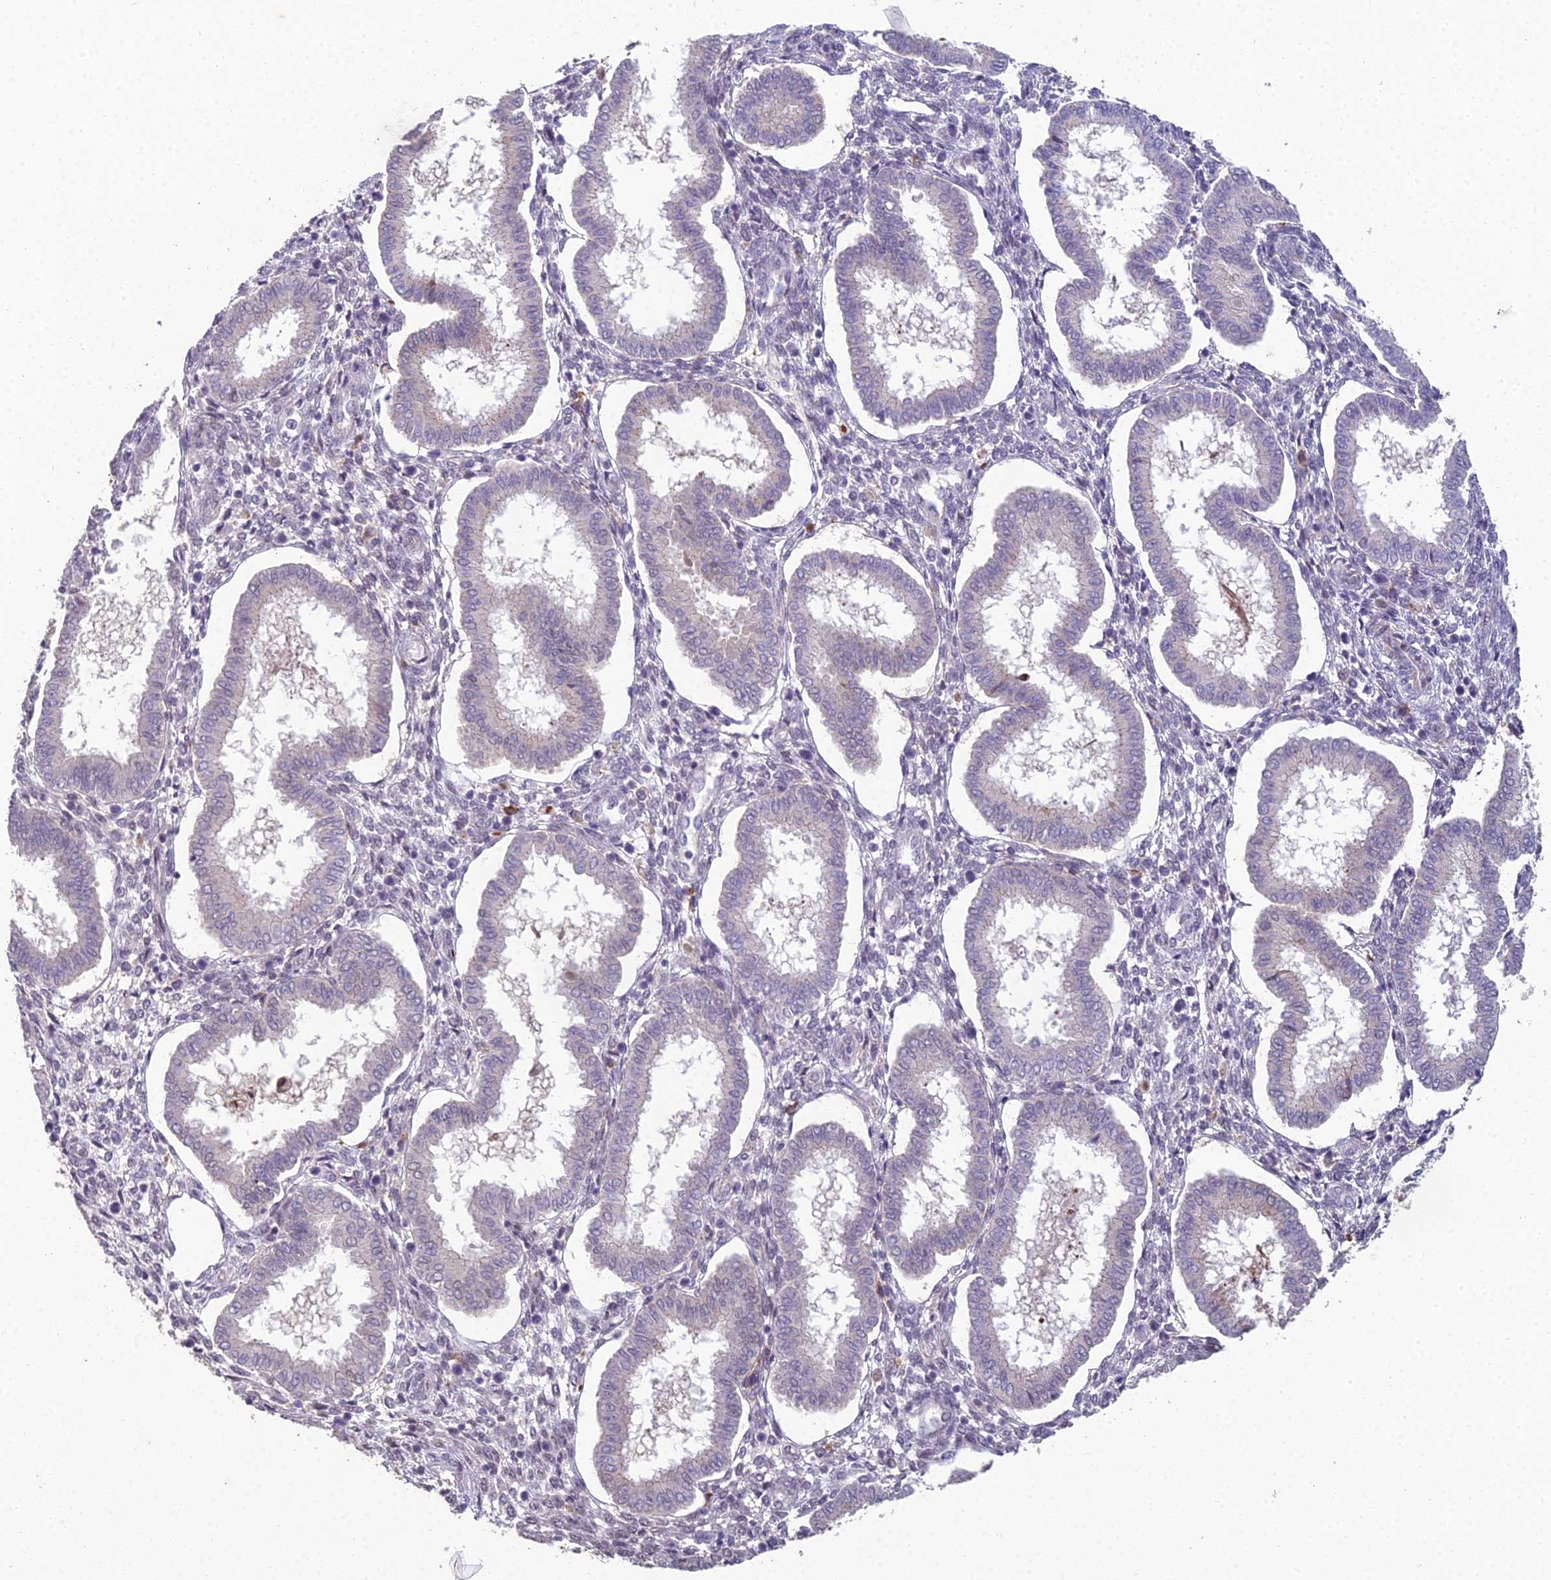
{"staining": {"intensity": "moderate", "quantity": "<25%", "location": "nuclear"}, "tissue": "endometrium", "cell_type": "Cells in endometrial stroma", "image_type": "normal", "snomed": [{"axis": "morphology", "description": "Normal tissue, NOS"}, {"axis": "topography", "description": "Endometrium"}], "caption": "Immunohistochemistry (IHC) image of benign endometrium: human endometrium stained using immunohistochemistry reveals low levels of moderate protein expression localized specifically in the nuclear of cells in endometrial stroma, appearing as a nuclear brown color.", "gene": "ABHD17A", "patient": {"sex": "female", "age": 24}}